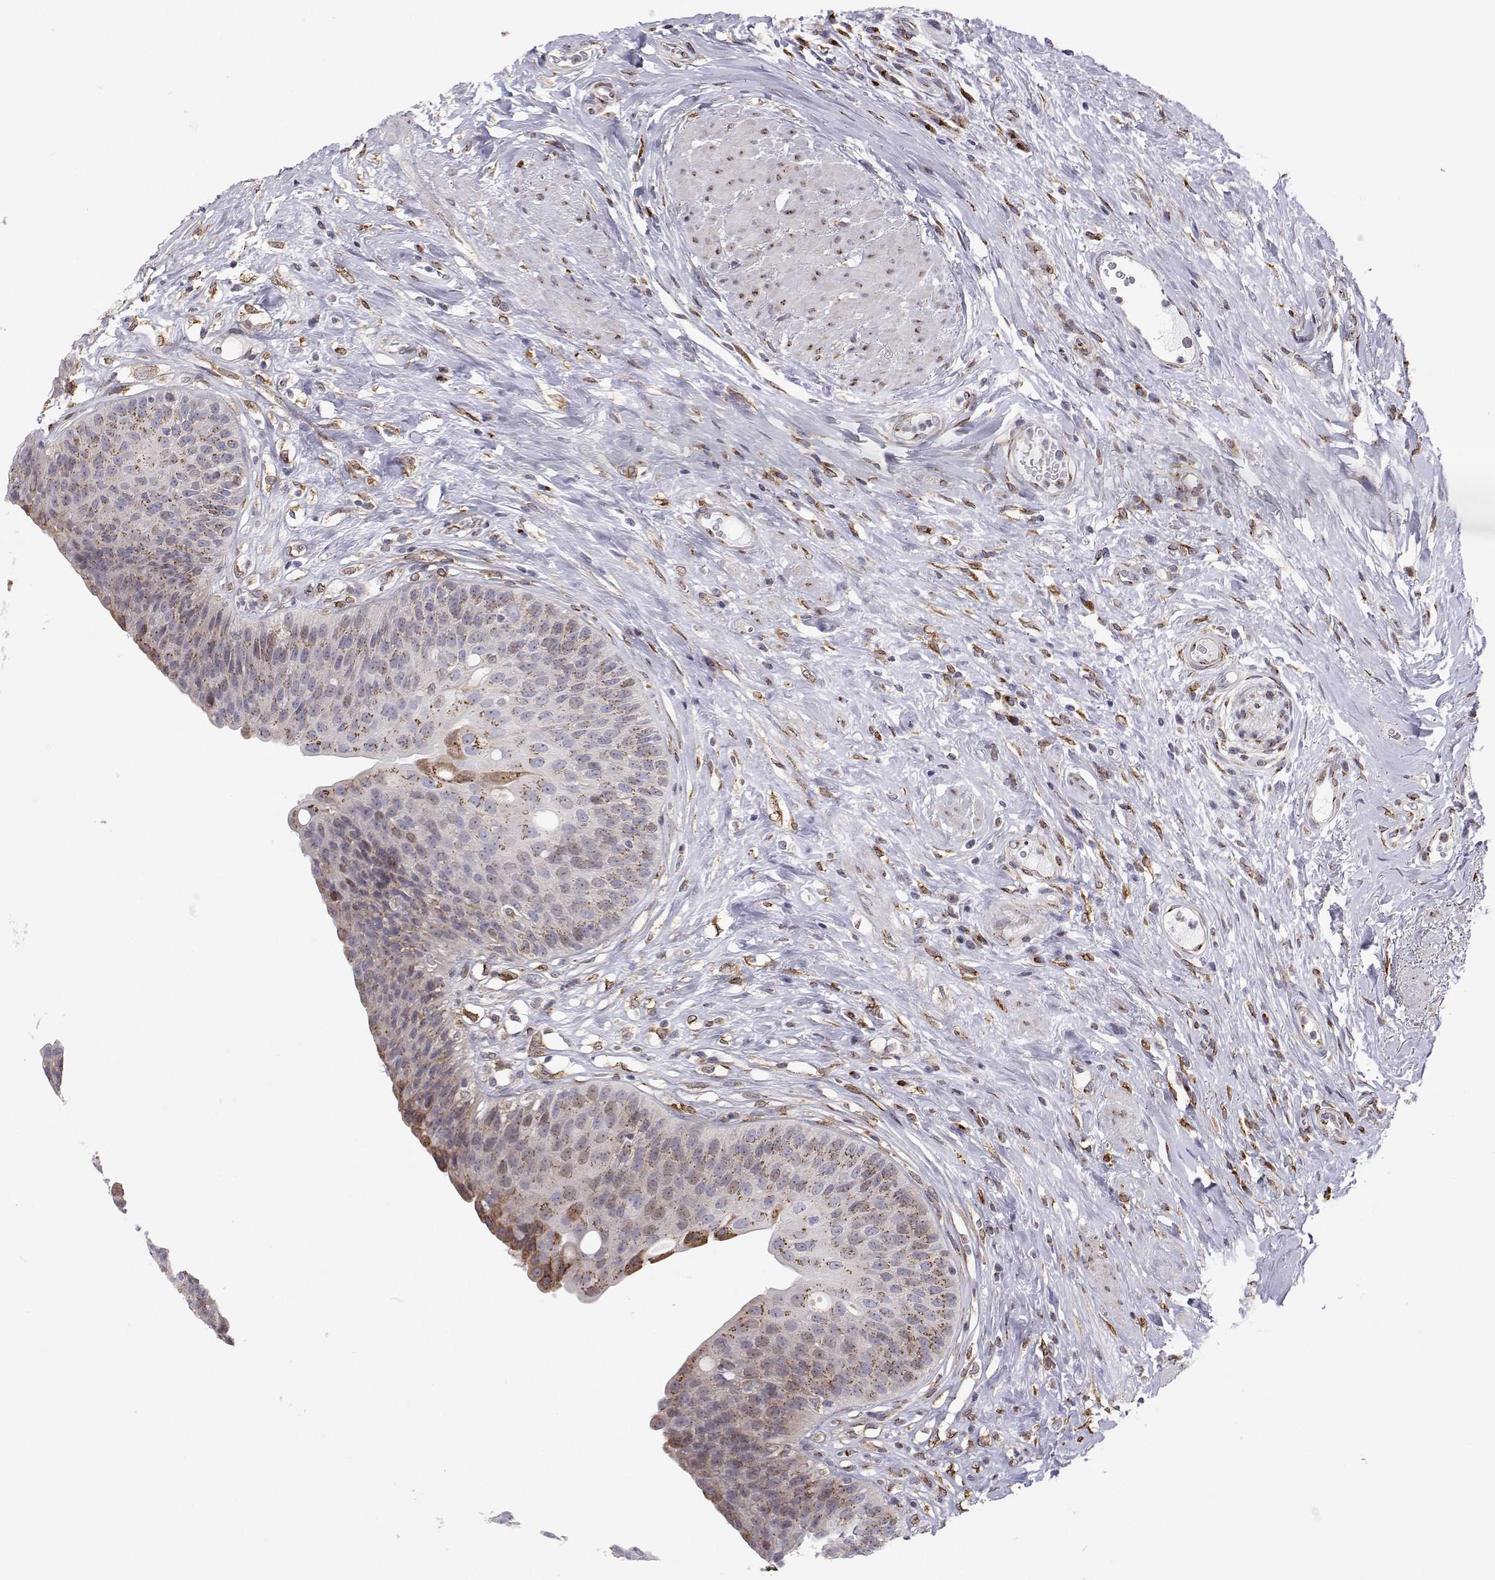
{"staining": {"intensity": "moderate", "quantity": "25%-75%", "location": "cytoplasmic/membranous"}, "tissue": "urinary bladder", "cell_type": "Urothelial cells", "image_type": "normal", "snomed": [{"axis": "morphology", "description": "Normal tissue, NOS"}, {"axis": "topography", "description": "Urinary bladder"}], "caption": "Urothelial cells demonstrate medium levels of moderate cytoplasmic/membranous expression in approximately 25%-75% of cells in unremarkable human urinary bladder.", "gene": "STARD13", "patient": {"sex": "female", "age": 56}}